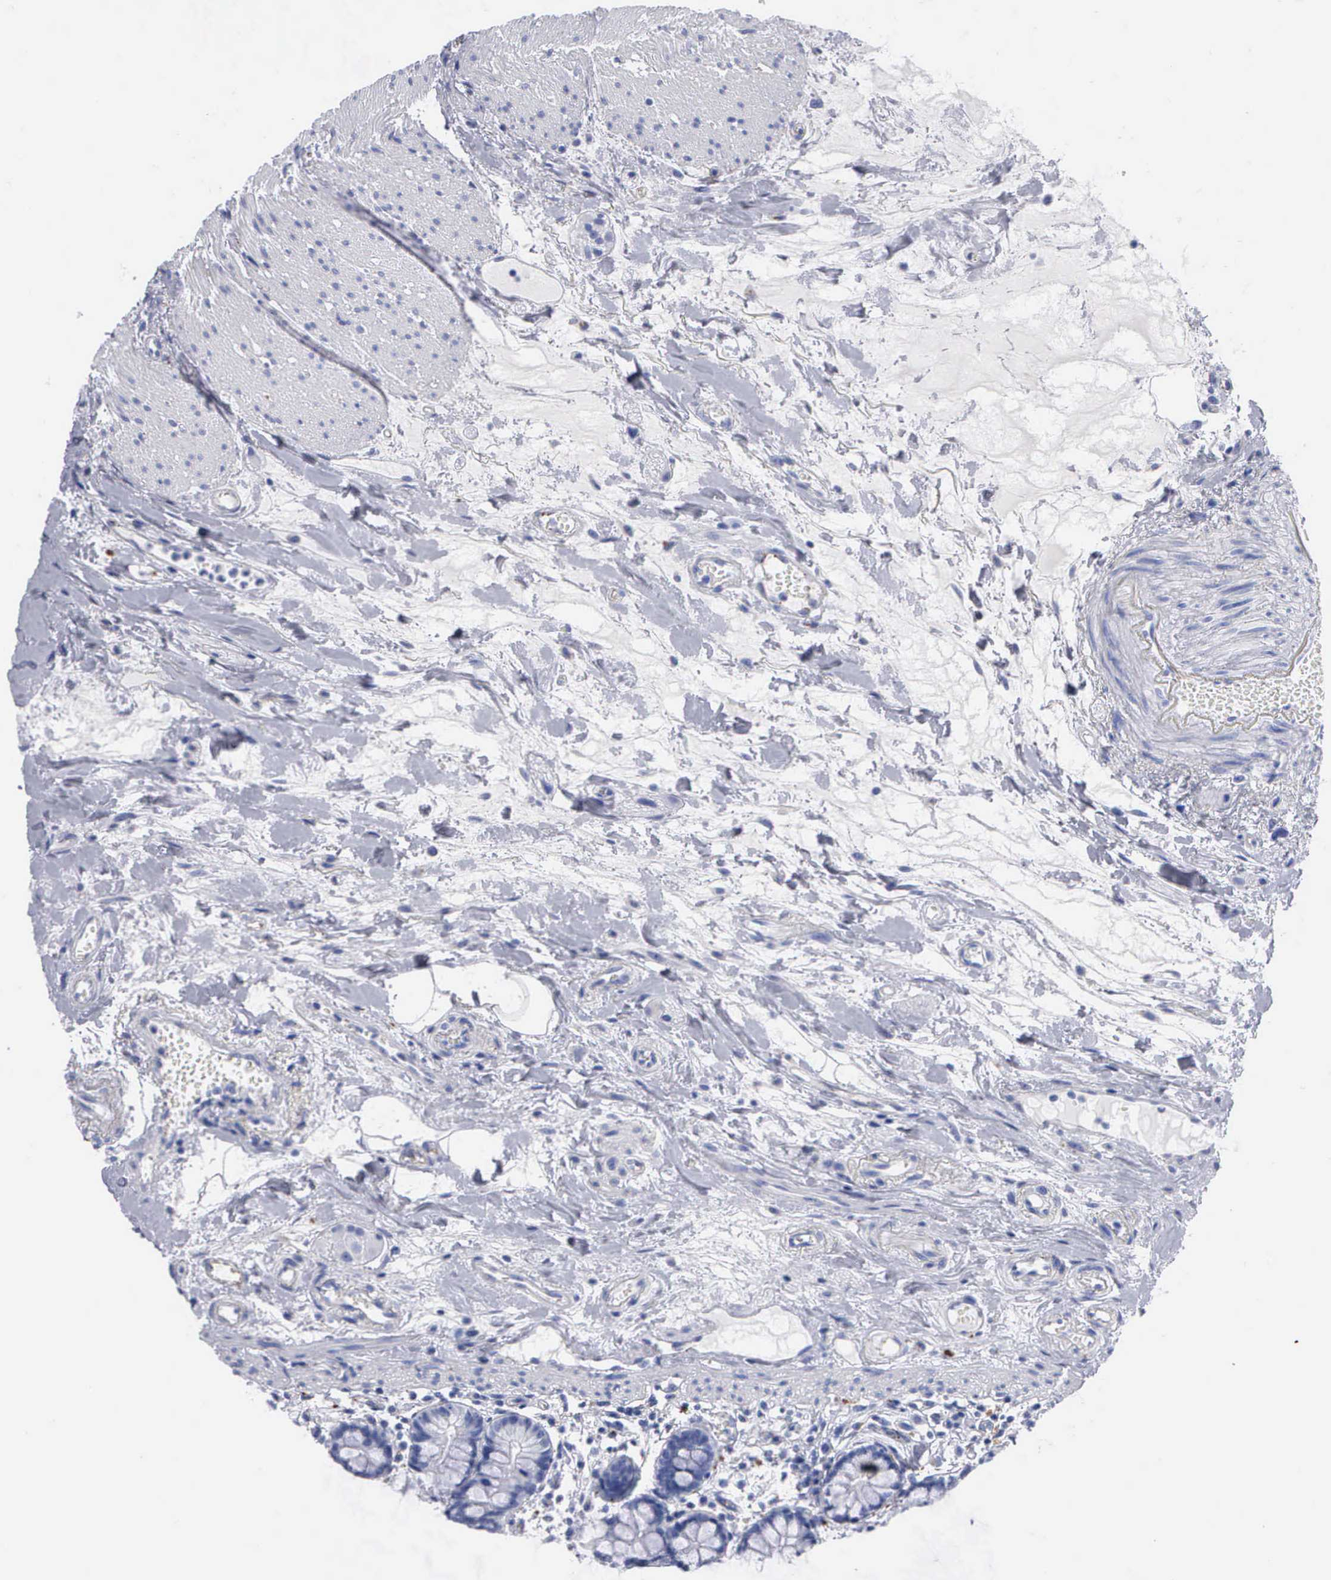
{"staining": {"intensity": "negative", "quantity": "none", "location": "none"}, "tissue": "small intestine", "cell_type": "Glandular cells", "image_type": "normal", "snomed": [{"axis": "morphology", "description": "Normal tissue, NOS"}, {"axis": "topography", "description": "Small intestine"}], "caption": "Immunohistochemistry histopathology image of benign small intestine: human small intestine stained with DAB exhibits no significant protein expression in glandular cells. (DAB (3,3'-diaminobenzidine) immunohistochemistry (IHC), high magnification).", "gene": "CTSL", "patient": {"sex": "female", "age": 51}}